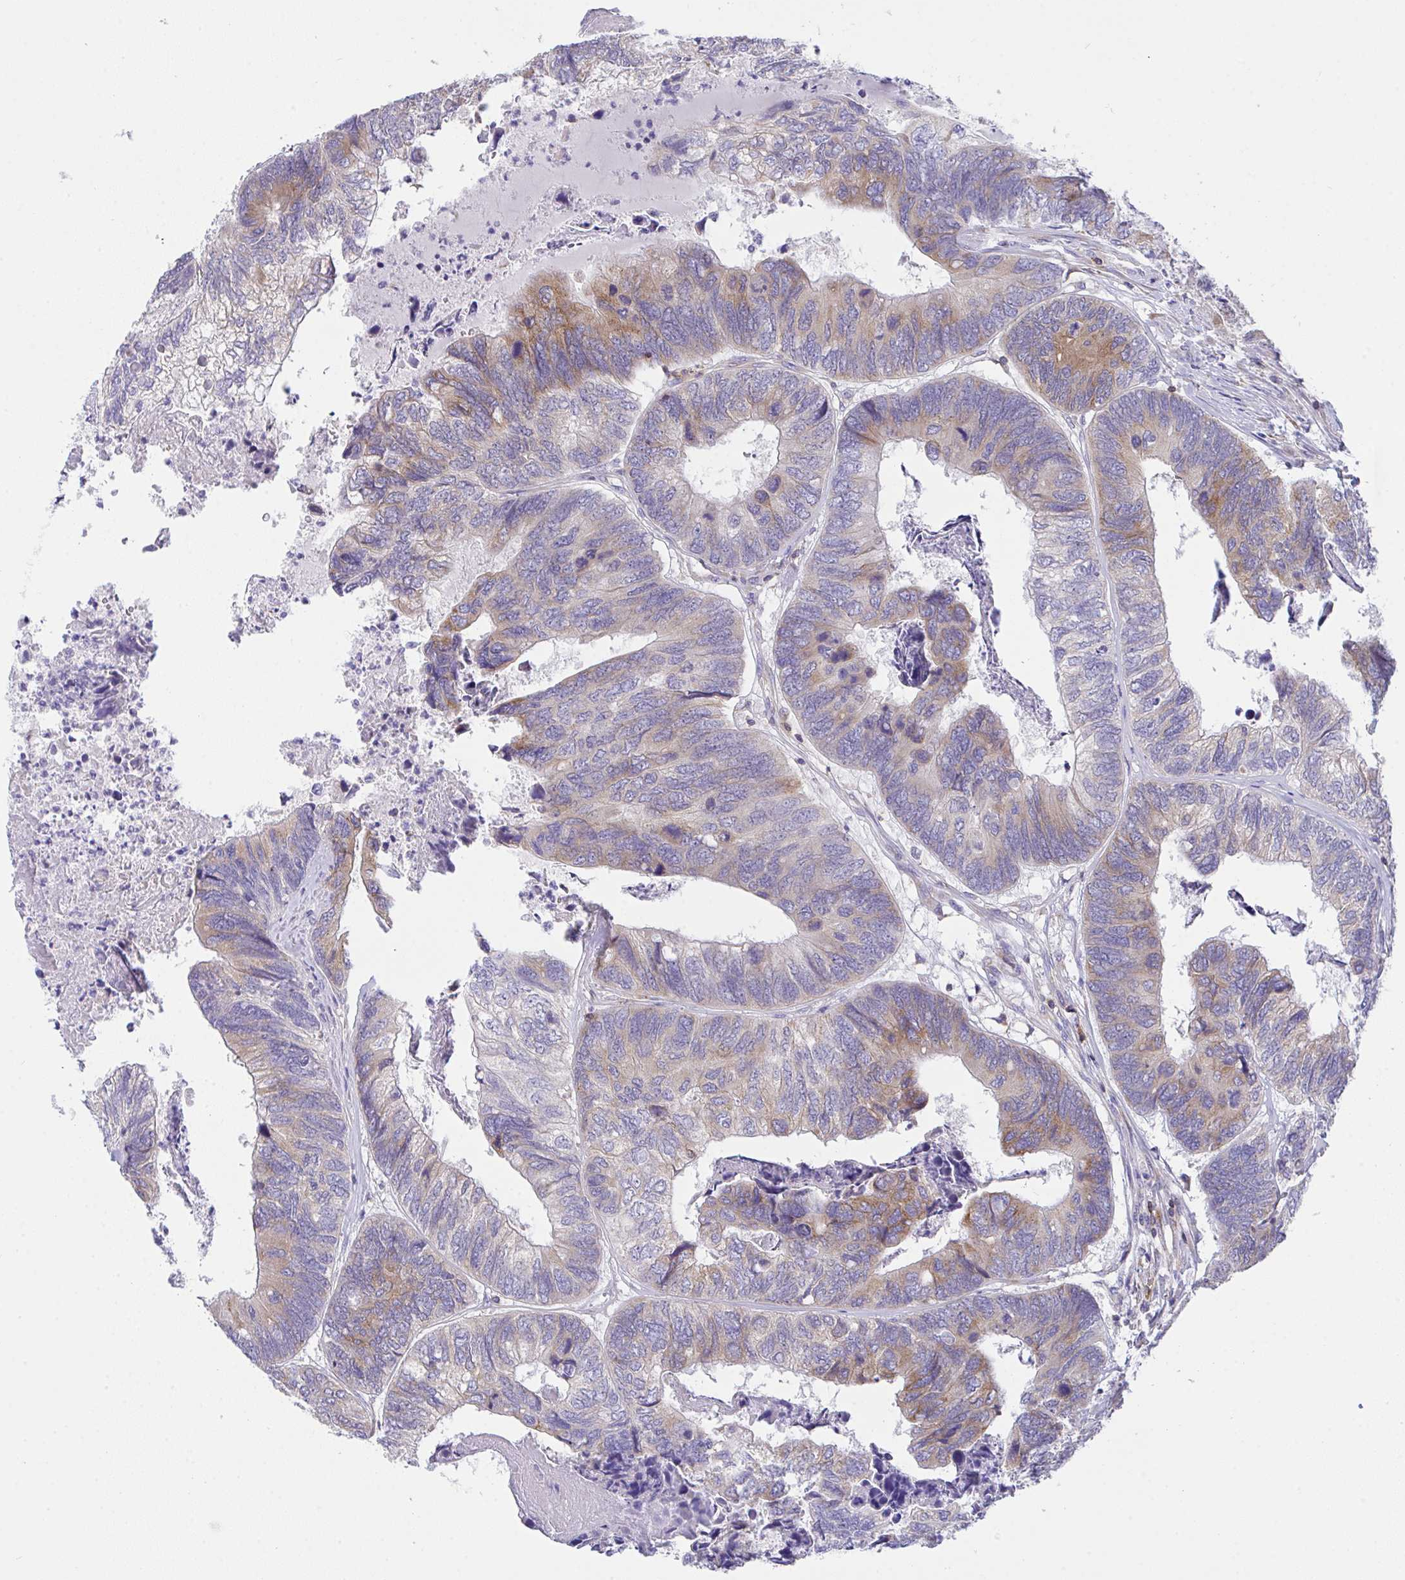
{"staining": {"intensity": "weak", "quantity": "25%-75%", "location": "cytoplasmic/membranous"}, "tissue": "colorectal cancer", "cell_type": "Tumor cells", "image_type": "cancer", "snomed": [{"axis": "morphology", "description": "Adenocarcinoma, NOS"}, {"axis": "topography", "description": "Colon"}], "caption": "DAB (3,3'-diaminobenzidine) immunohistochemical staining of human adenocarcinoma (colorectal) demonstrates weak cytoplasmic/membranous protein staining in approximately 25%-75% of tumor cells.", "gene": "MIA3", "patient": {"sex": "female", "age": 67}}